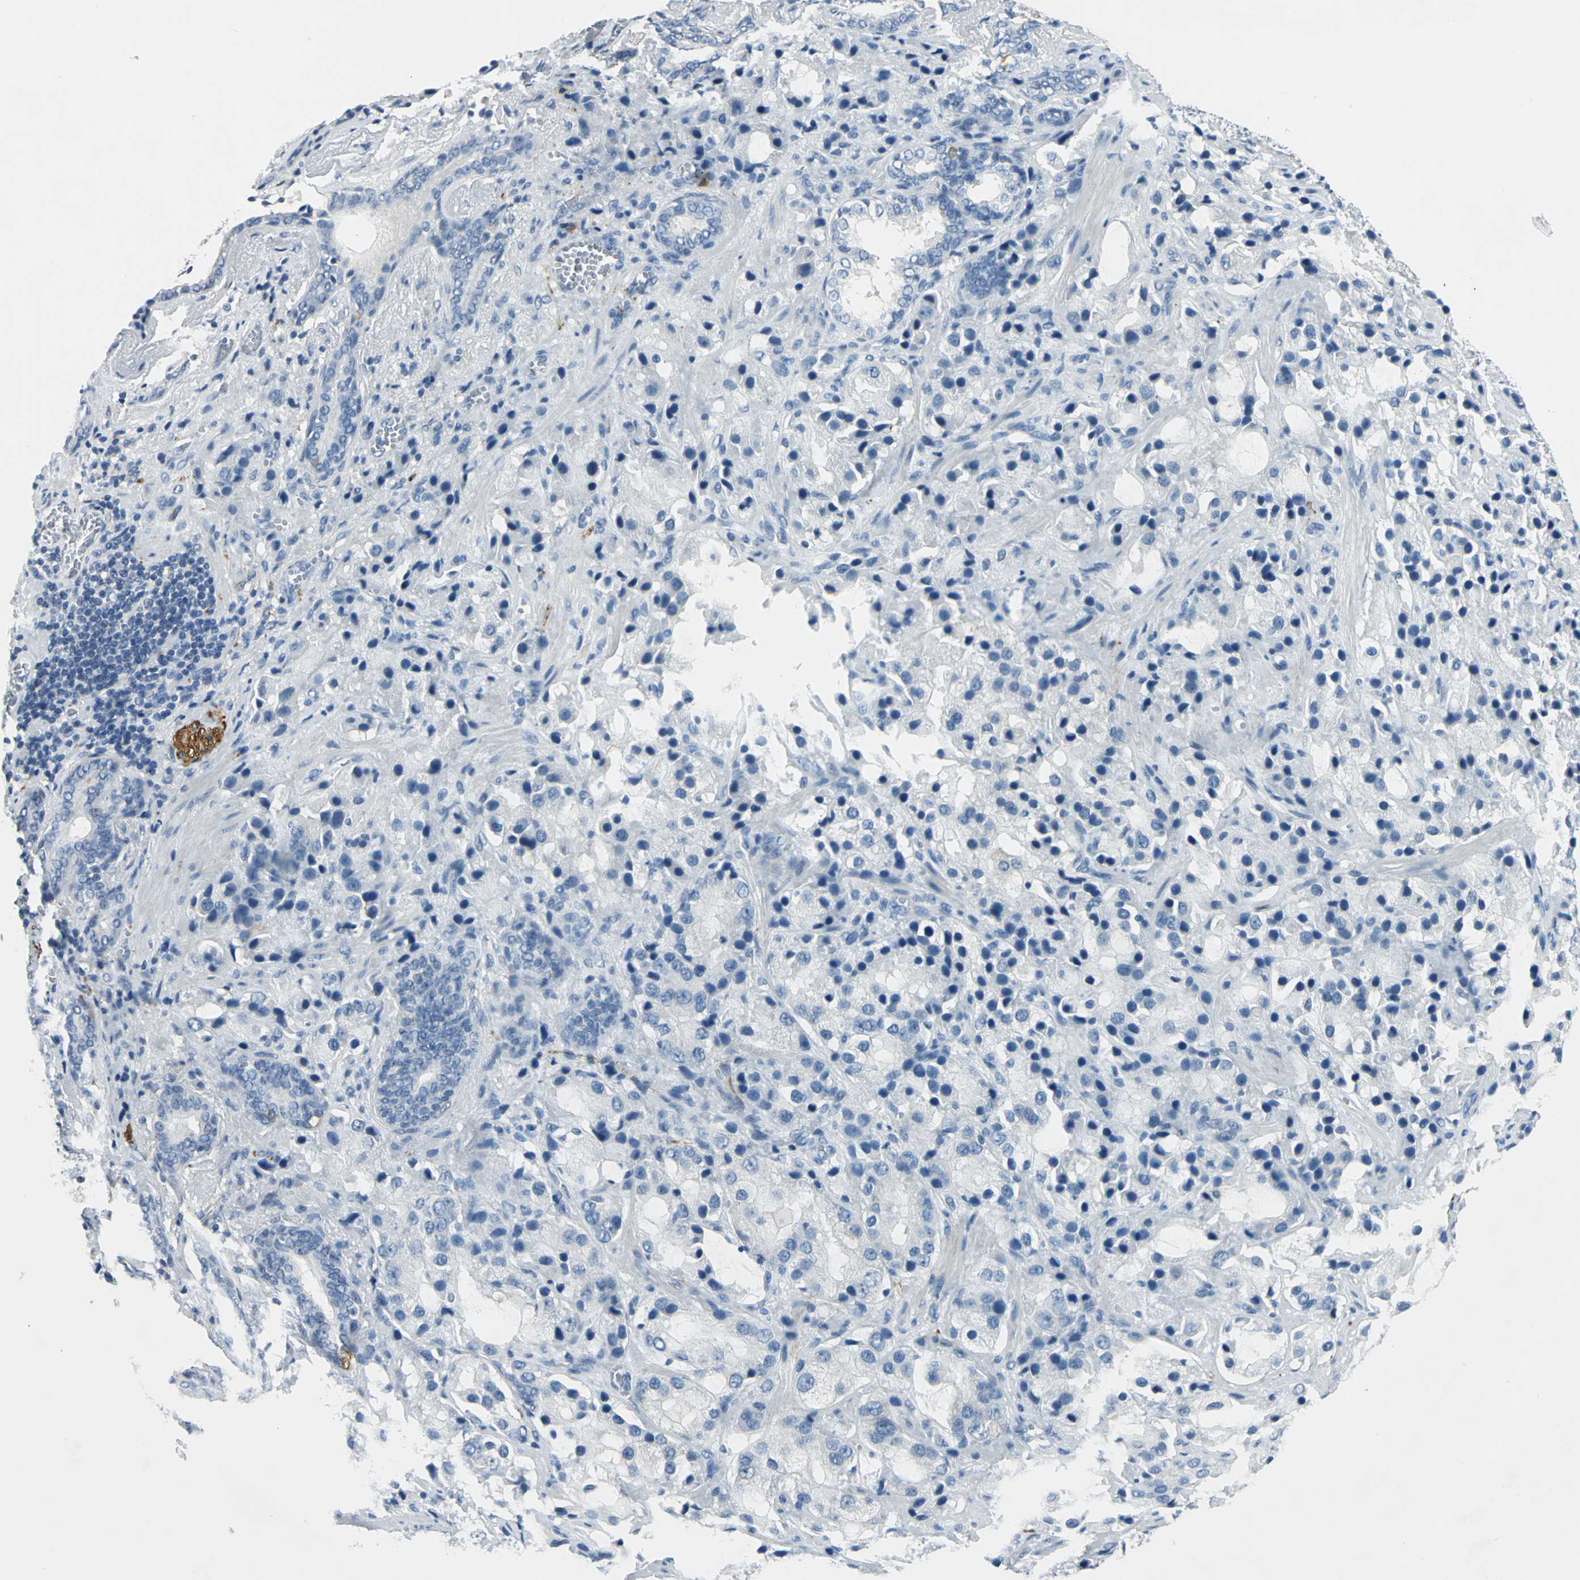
{"staining": {"intensity": "negative", "quantity": "none", "location": "none"}, "tissue": "prostate cancer", "cell_type": "Tumor cells", "image_type": "cancer", "snomed": [{"axis": "morphology", "description": "Adenocarcinoma, High grade"}, {"axis": "topography", "description": "Prostate"}], "caption": "Micrograph shows no protein expression in tumor cells of prostate cancer (high-grade adenocarcinoma) tissue. (Stains: DAB (3,3'-diaminobenzidine) IHC with hematoxylin counter stain, Microscopy: brightfield microscopy at high magnification).", "gene": "UCHL1", "patient": {"sex": "male", "age": 70}}